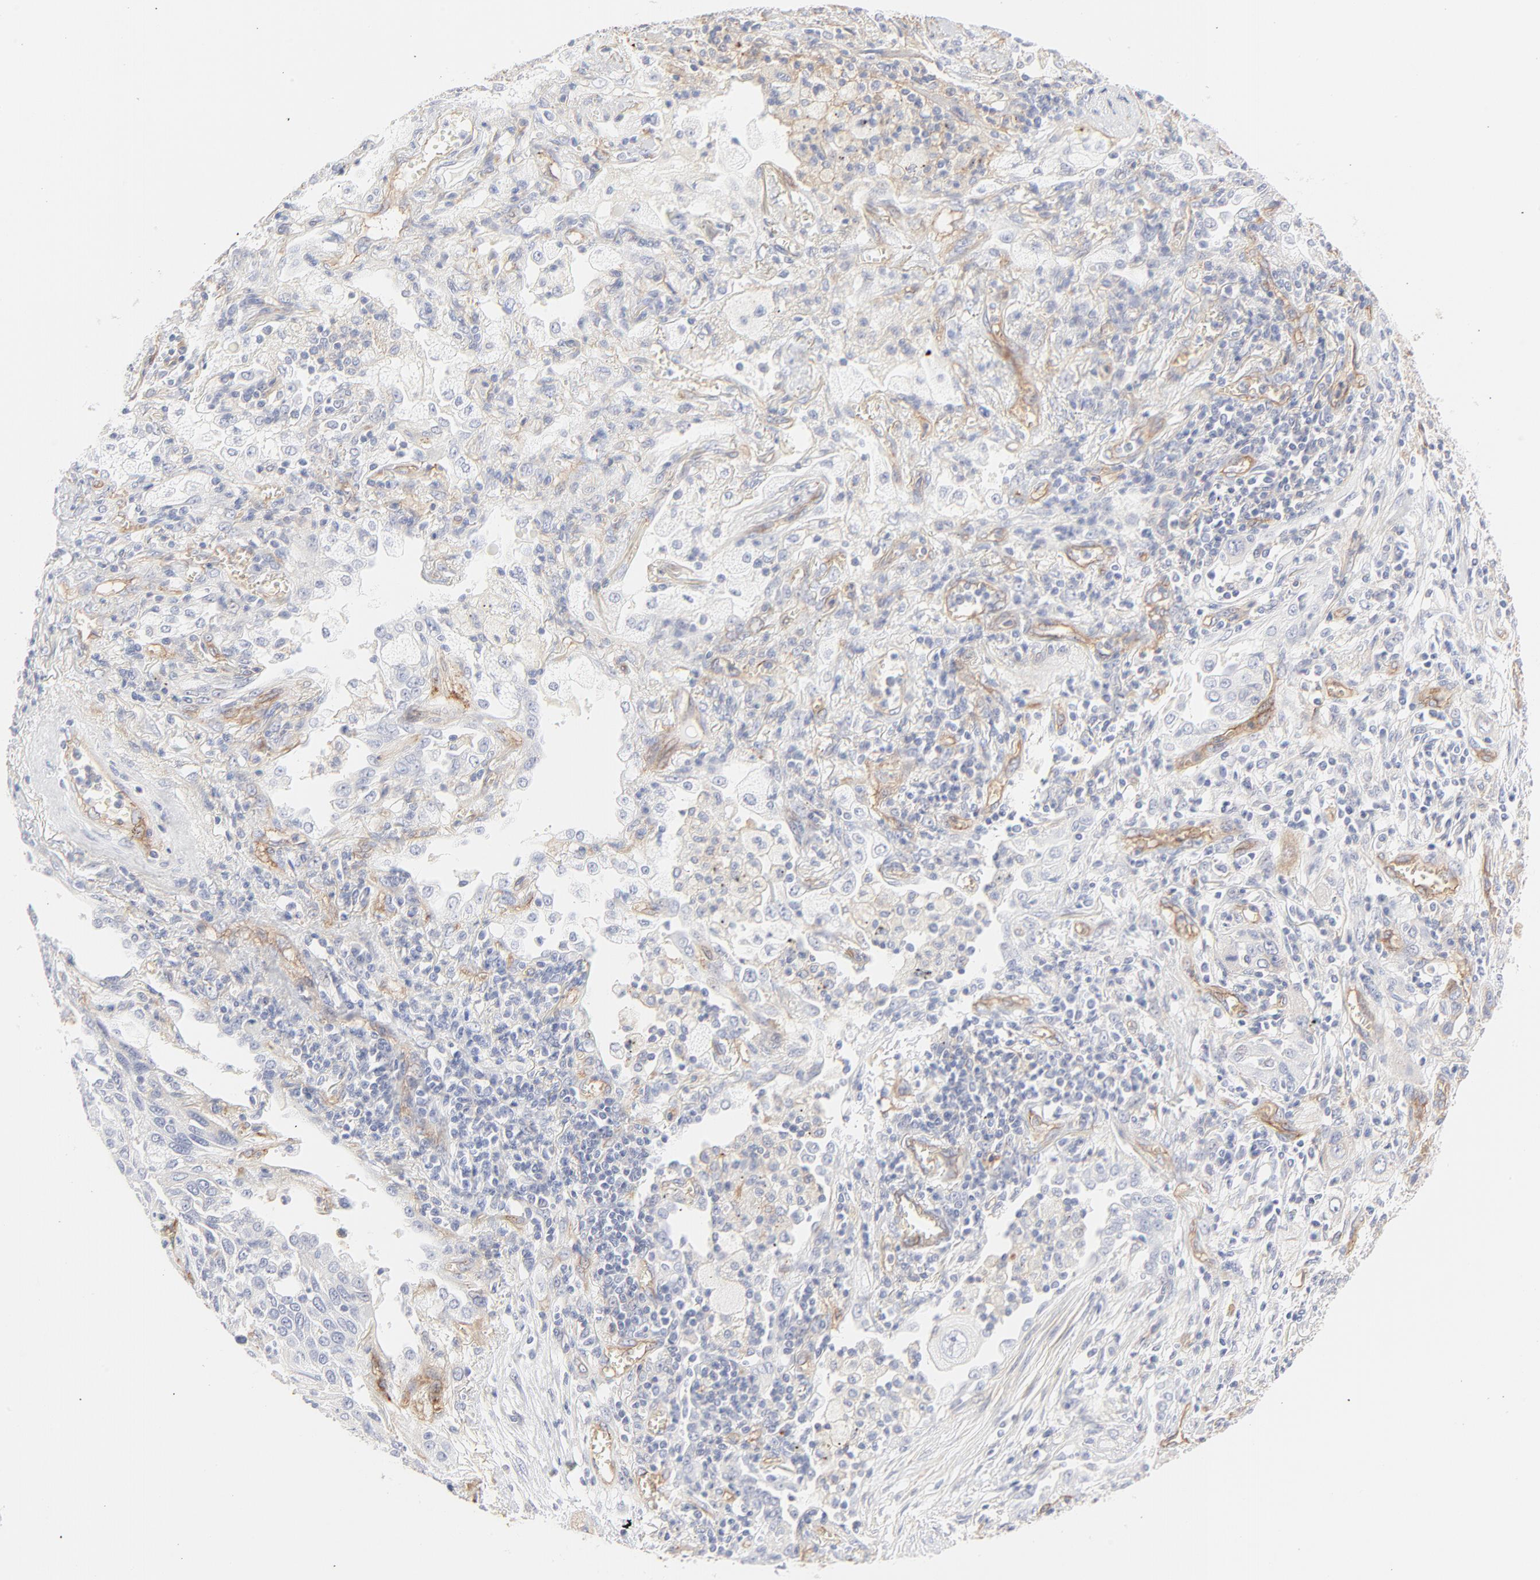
{"staining": {"intensity": "negative", "quantity": "none", "location": "none"}, "tissue": "lung cancer", "cell_type": "Tumor cells", "image_type": "cancer", "snomed": [{"axis": "morphology", "description": "Squamous cell carcinoma, NOS"}, {"axis": "topography", "description": "Lung"}], "caption": "There is no significant expression in tumor cells of squamous cell carcinoma (lung).", "gene": "ITGA5", "patient": {"sex": "female", "age": 76}}